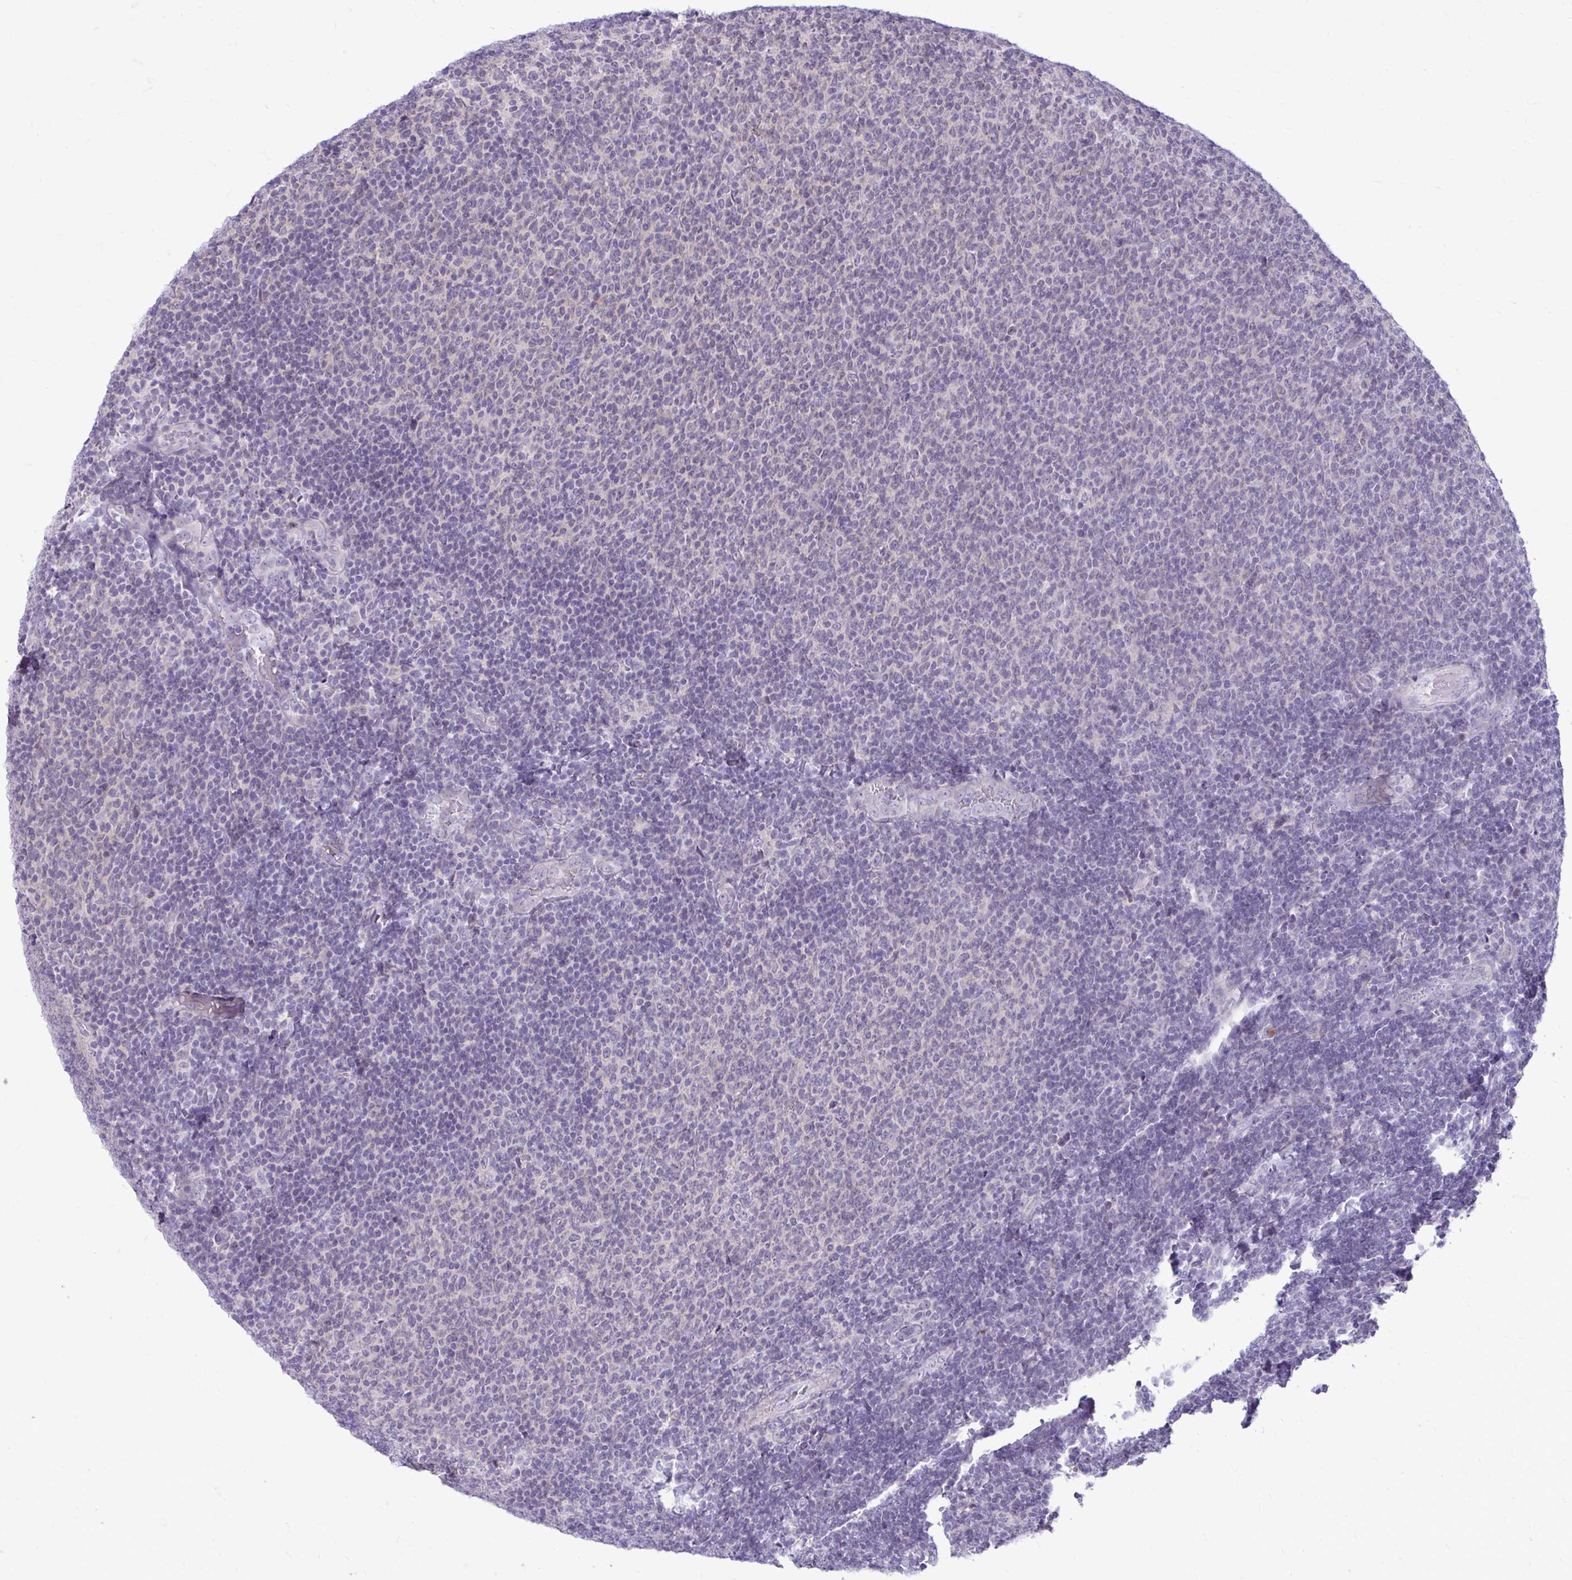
{"staining": {"intensity": "negative", "quantity": "none", "location": "none"}, "tissue": "lymphoma", "cell_type": "Tumor cells", "image_type": "cancer", "snomed": [{"axis": "morphology", "description": "Malignant lymphoma, non-Hodgkin's type, Low grade"}, {"axis": "topography", "description": "Lymph node"}], "caption": "IHC histopathology image of low-grade malignant lymphoma, non-Hodgkin's type stained for a protein (brown), which reveals no positivity in tumor cells.", "gene": "CHIA", "patient": {"sex": "male", "age": 52}}